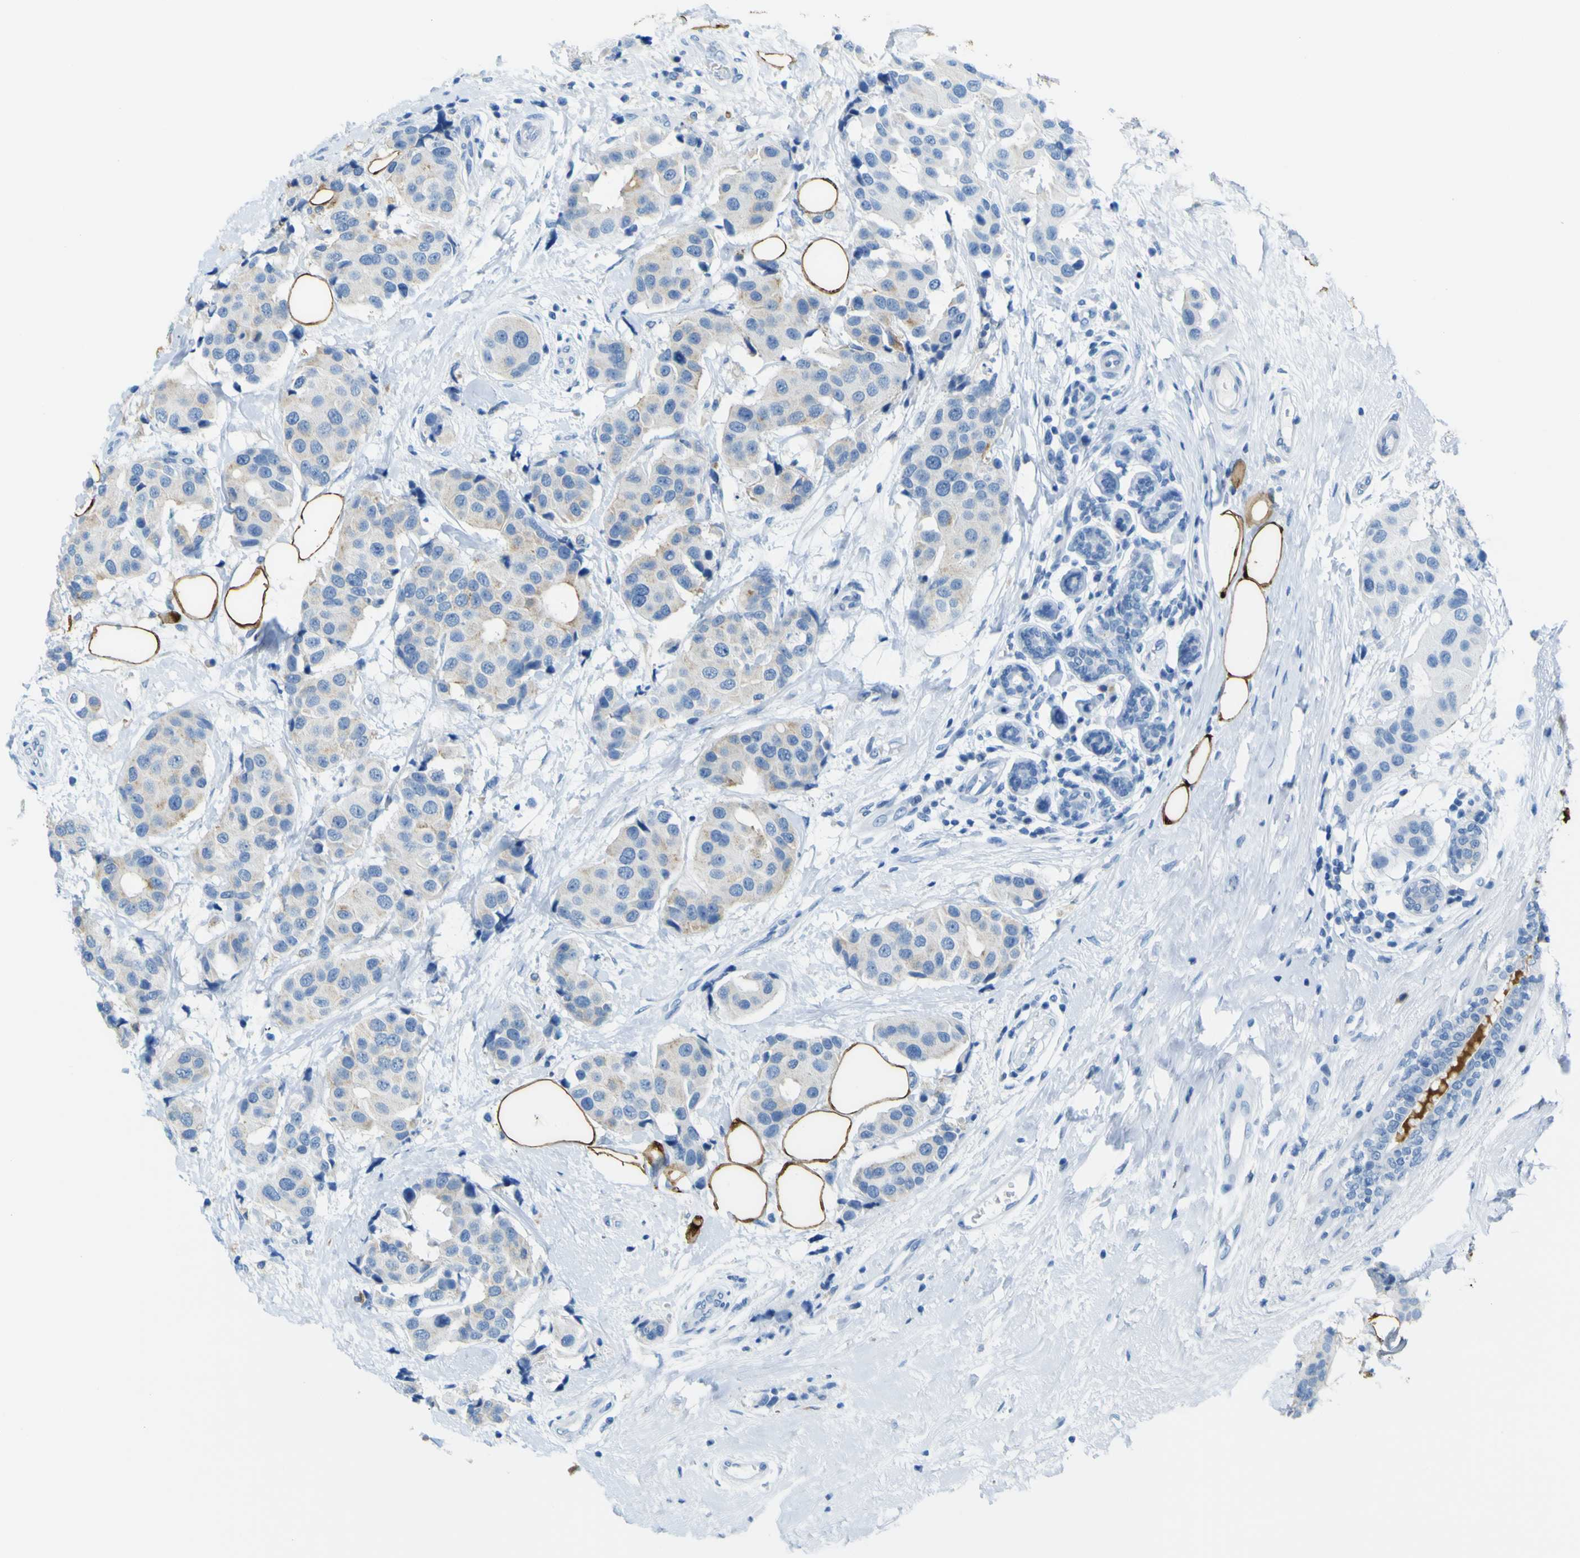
{"staining": {"intensity": "weak", "quantity": "25%-75%", "location": "cytoplasmic/membranous"}, "tissue": "breast cancer", "cell_type": "Tumor cells", "image_type": "cancer", "snomed": [{"axis": "morphology", "description": "Normal tissue, NOS"}, {"axis": "morphology", "description": "Duct carcinoma"}, {"axis": "topography", "description": "Breast"}], "caption": "Human breast cancer stained for a protein (brown) shows weak cytoplasmic/membranous positive positivity in approximately 25%-75% of tumor cells.", "gene": "ACSL1", "patient": {"sex": "female", "age": 39}}